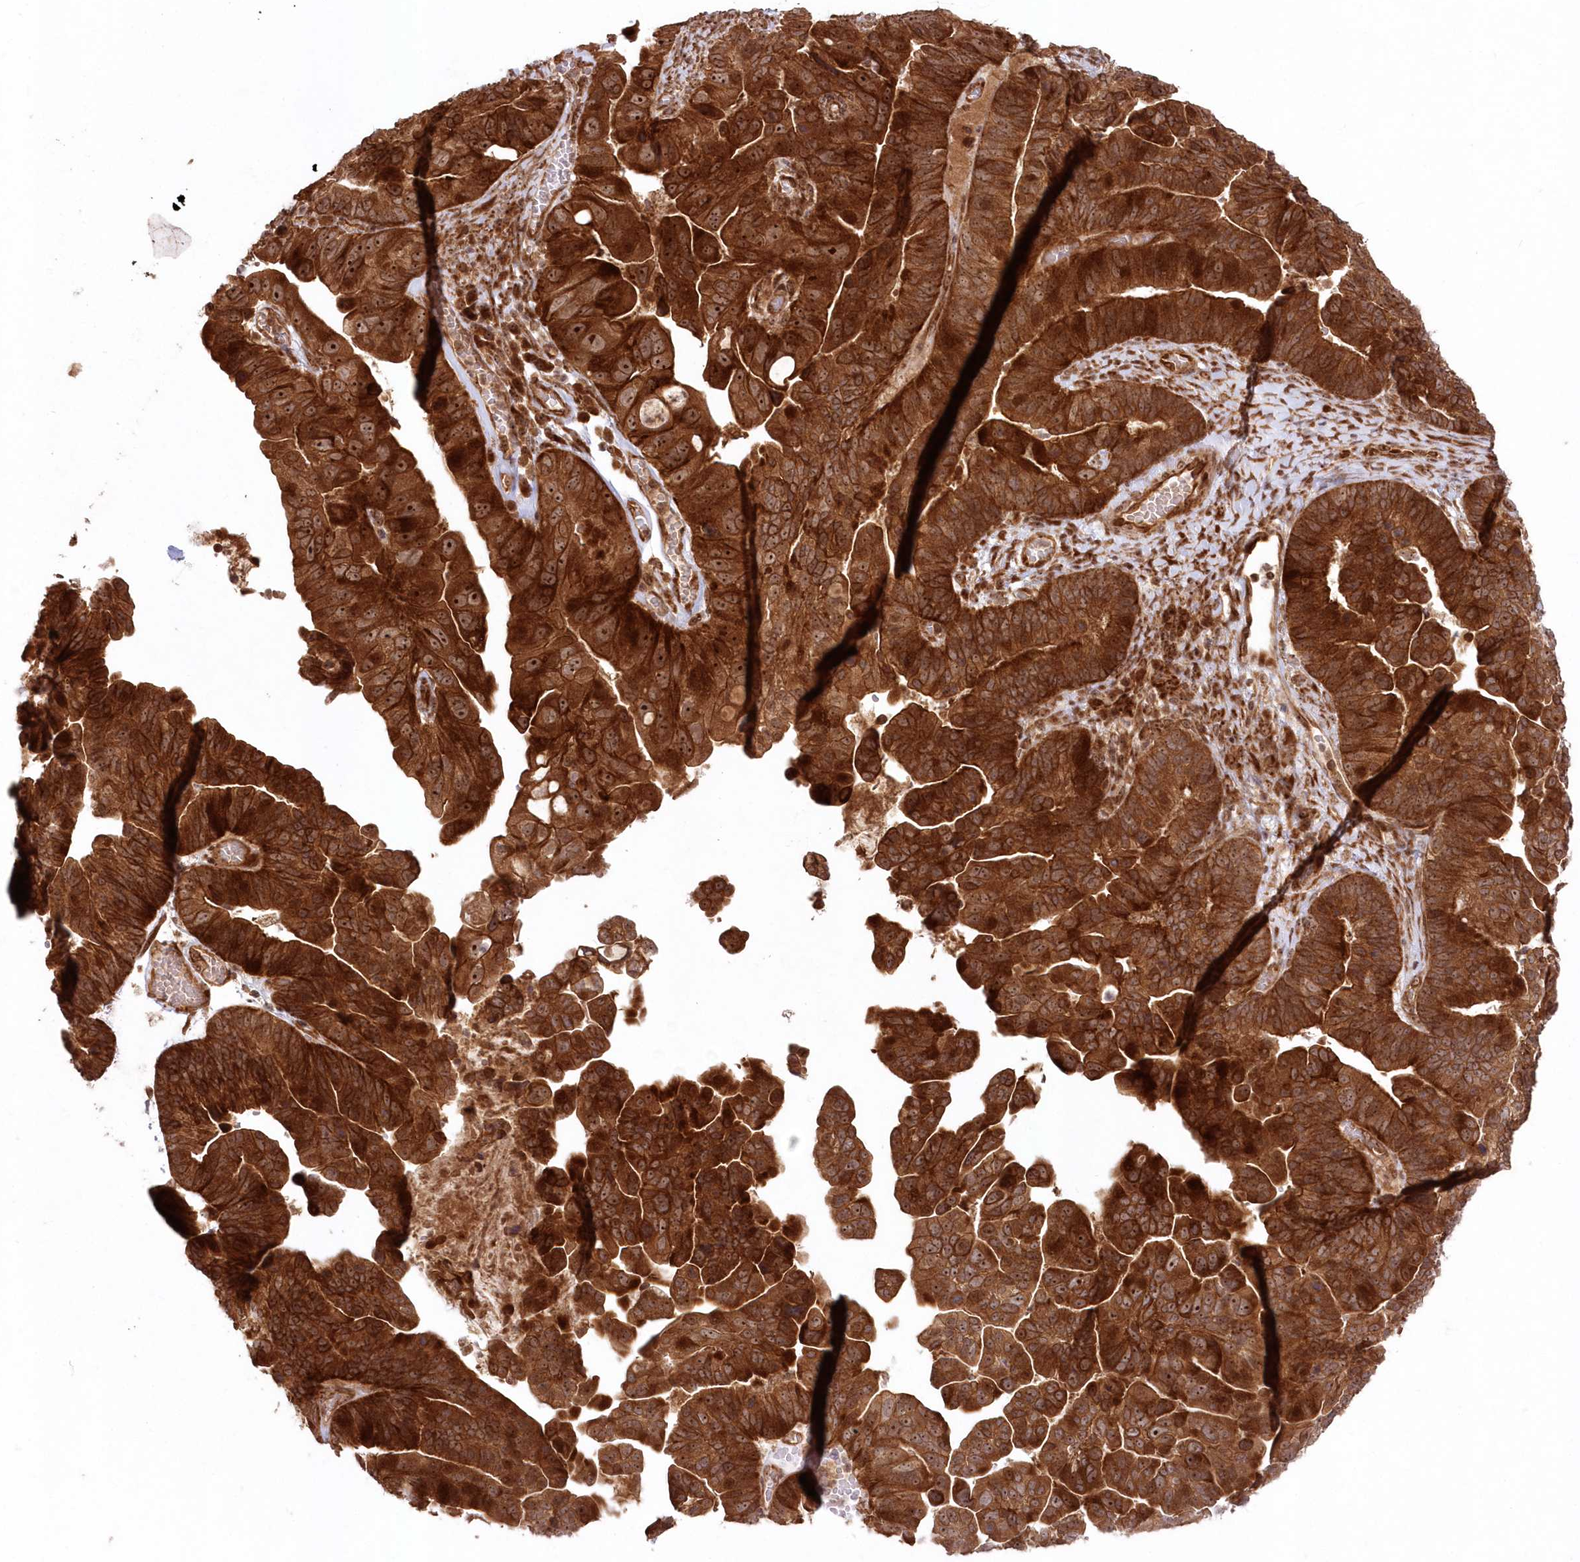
{"staining": {"intensity": "strong", "quantity": ">75%", "location": "cytoplasmic/membranous,nuclear"}, "tissue": "ovarian cancer", "cell_type": "Tumor cells", "image_type": "cancer", "snomed": [{"axis": "morphology", "description": "Cystadenocarcinoma, serous, NOS"}, {"axis": "topography", "description": "Ovary"}], "caption": "Tumor cells exhibit high levels of strong cytoplasmic/membranous and nuclear staining in about >75% of cells in human ovarian cancer.", "gene": "SERINC1", "patient": {"sex": "female", "age": 56}}